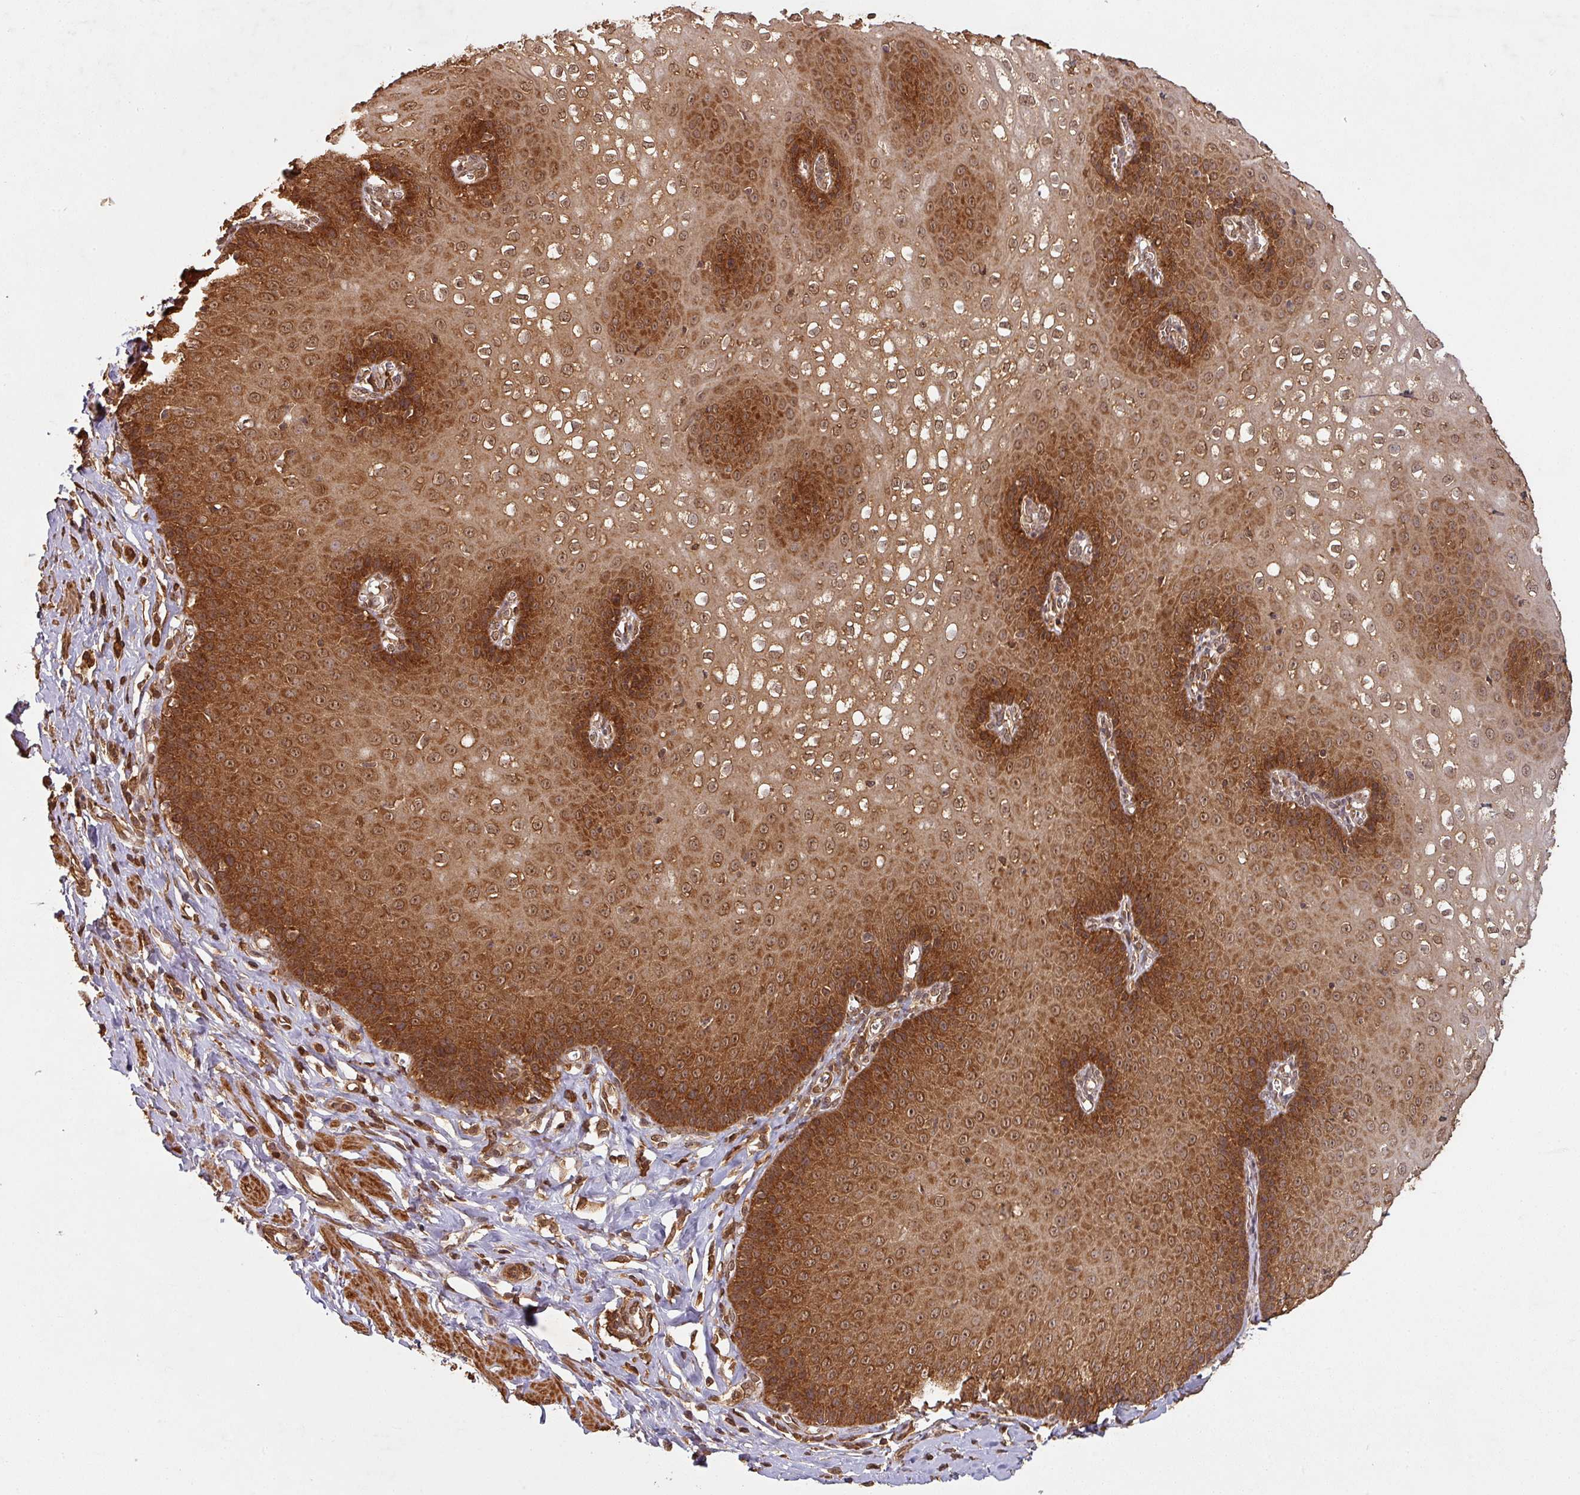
{"staining": {"intensity": "strong", "quantity": ">75%", "location": "cytoplasmic/membranous,nuclear"}, "tissue": "esophagus", "cell_type": "Squamous epithelial cells", "image_type": "normal", "snomed": [{"axis": "morphology", "description": "Normal tissue, NOS"}, {"axis": "topography", "description": "Esophagus"}], "caption": "Squamous epithelial cells demonstrate high levels of strong cytoplasmic/membranous,nuclear positivity in about >75% of cells in benign esophagus. The protein is shown in brown color, while the nuclei are stained blue.", "gene": "ZNF322", "patient": {"sex": "male", "age": 67}}